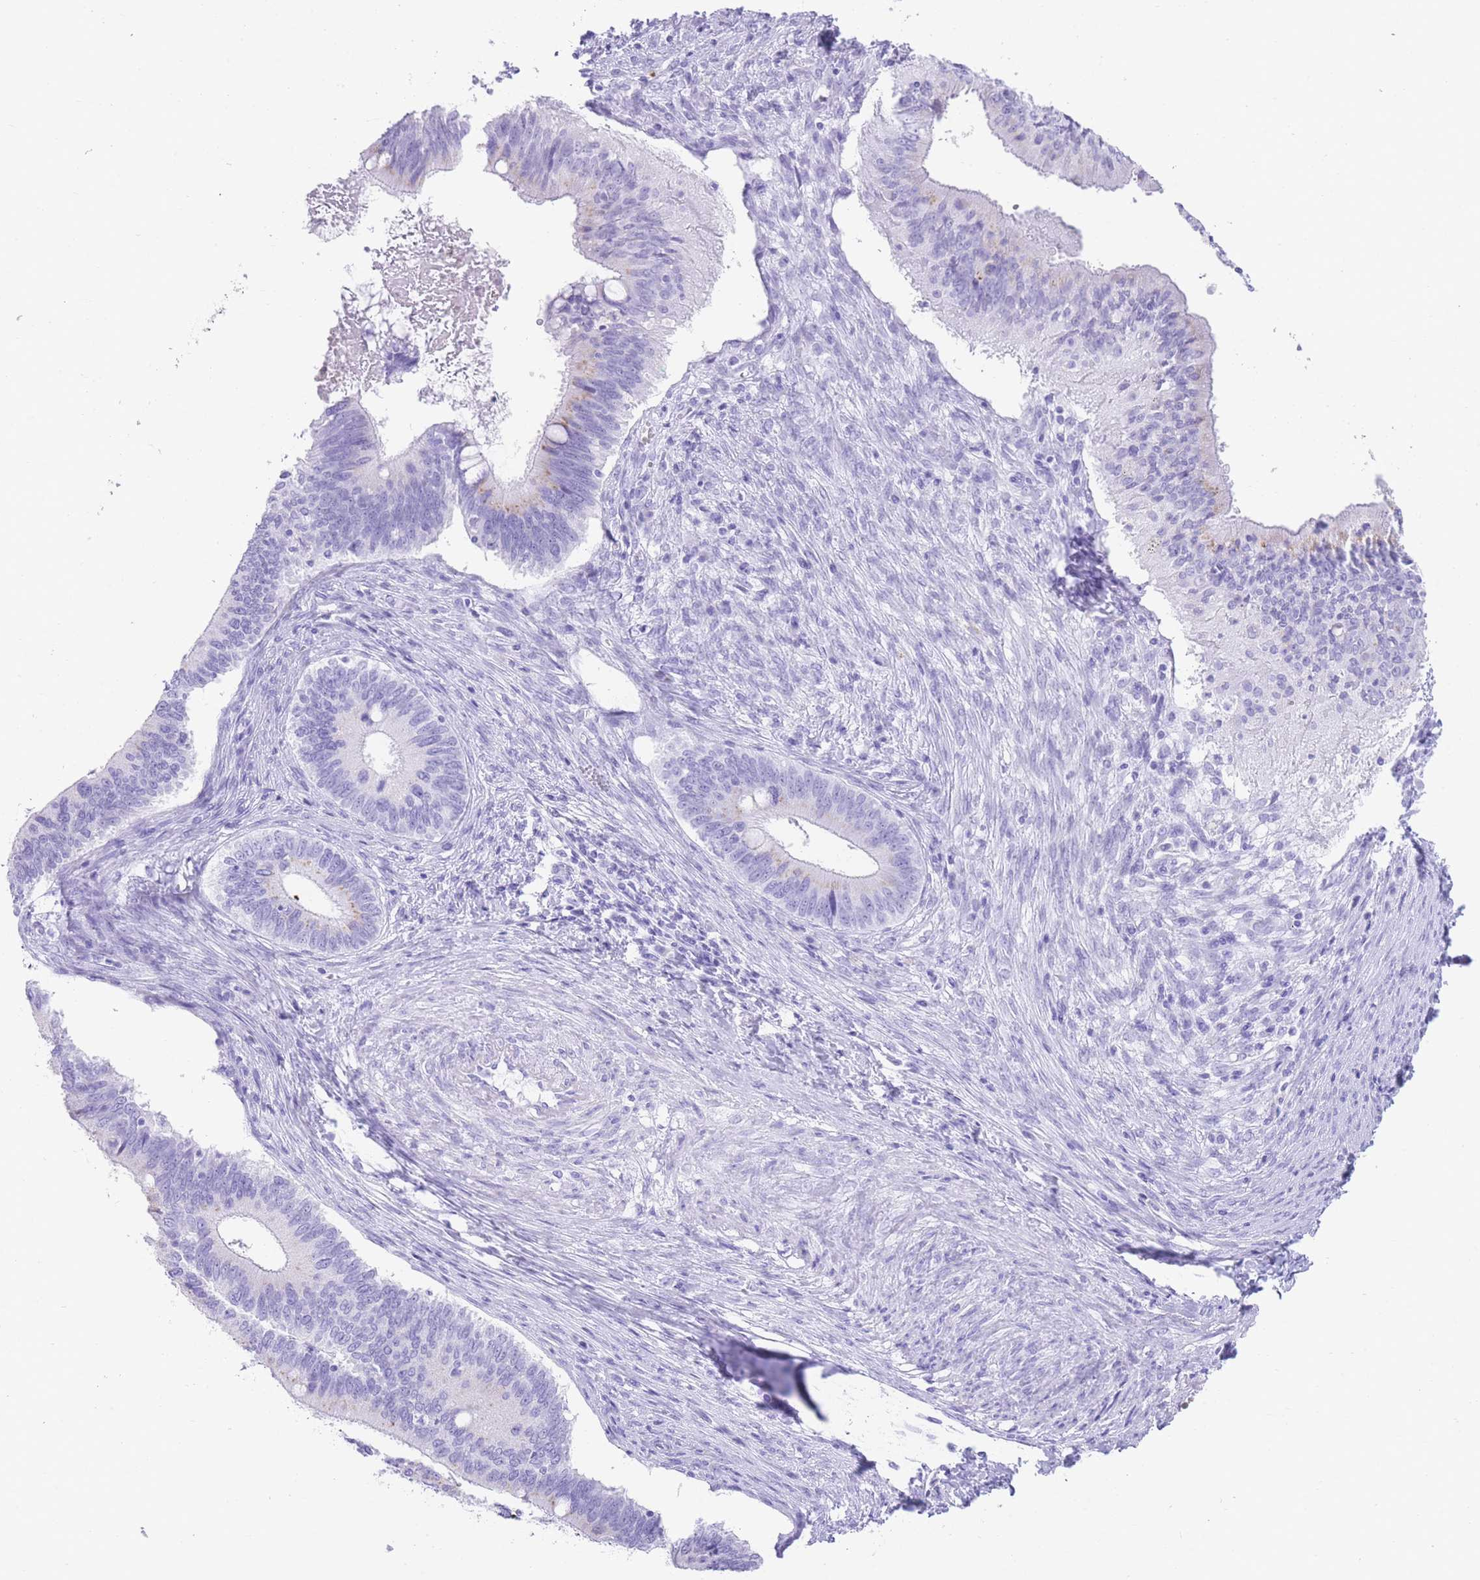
{"staining": {"intensity": "negative", "quantity": "none", "location": "none"}, "tissue": "cervical cancer", "cell_type": "Tumor cells", "image_type": "cancer", "snomed": [{"axis": "morphology", "description": "Adenocarcinoma, NOS"}, {"axis": "topography", "description": "Cervix"}], "caption": "A histopathology image of human adenocarcinoma (cervical) is negative for staining in tumor cells.", "gene": "ELOA2", "patient": {"sex": "female", "age": 42}}